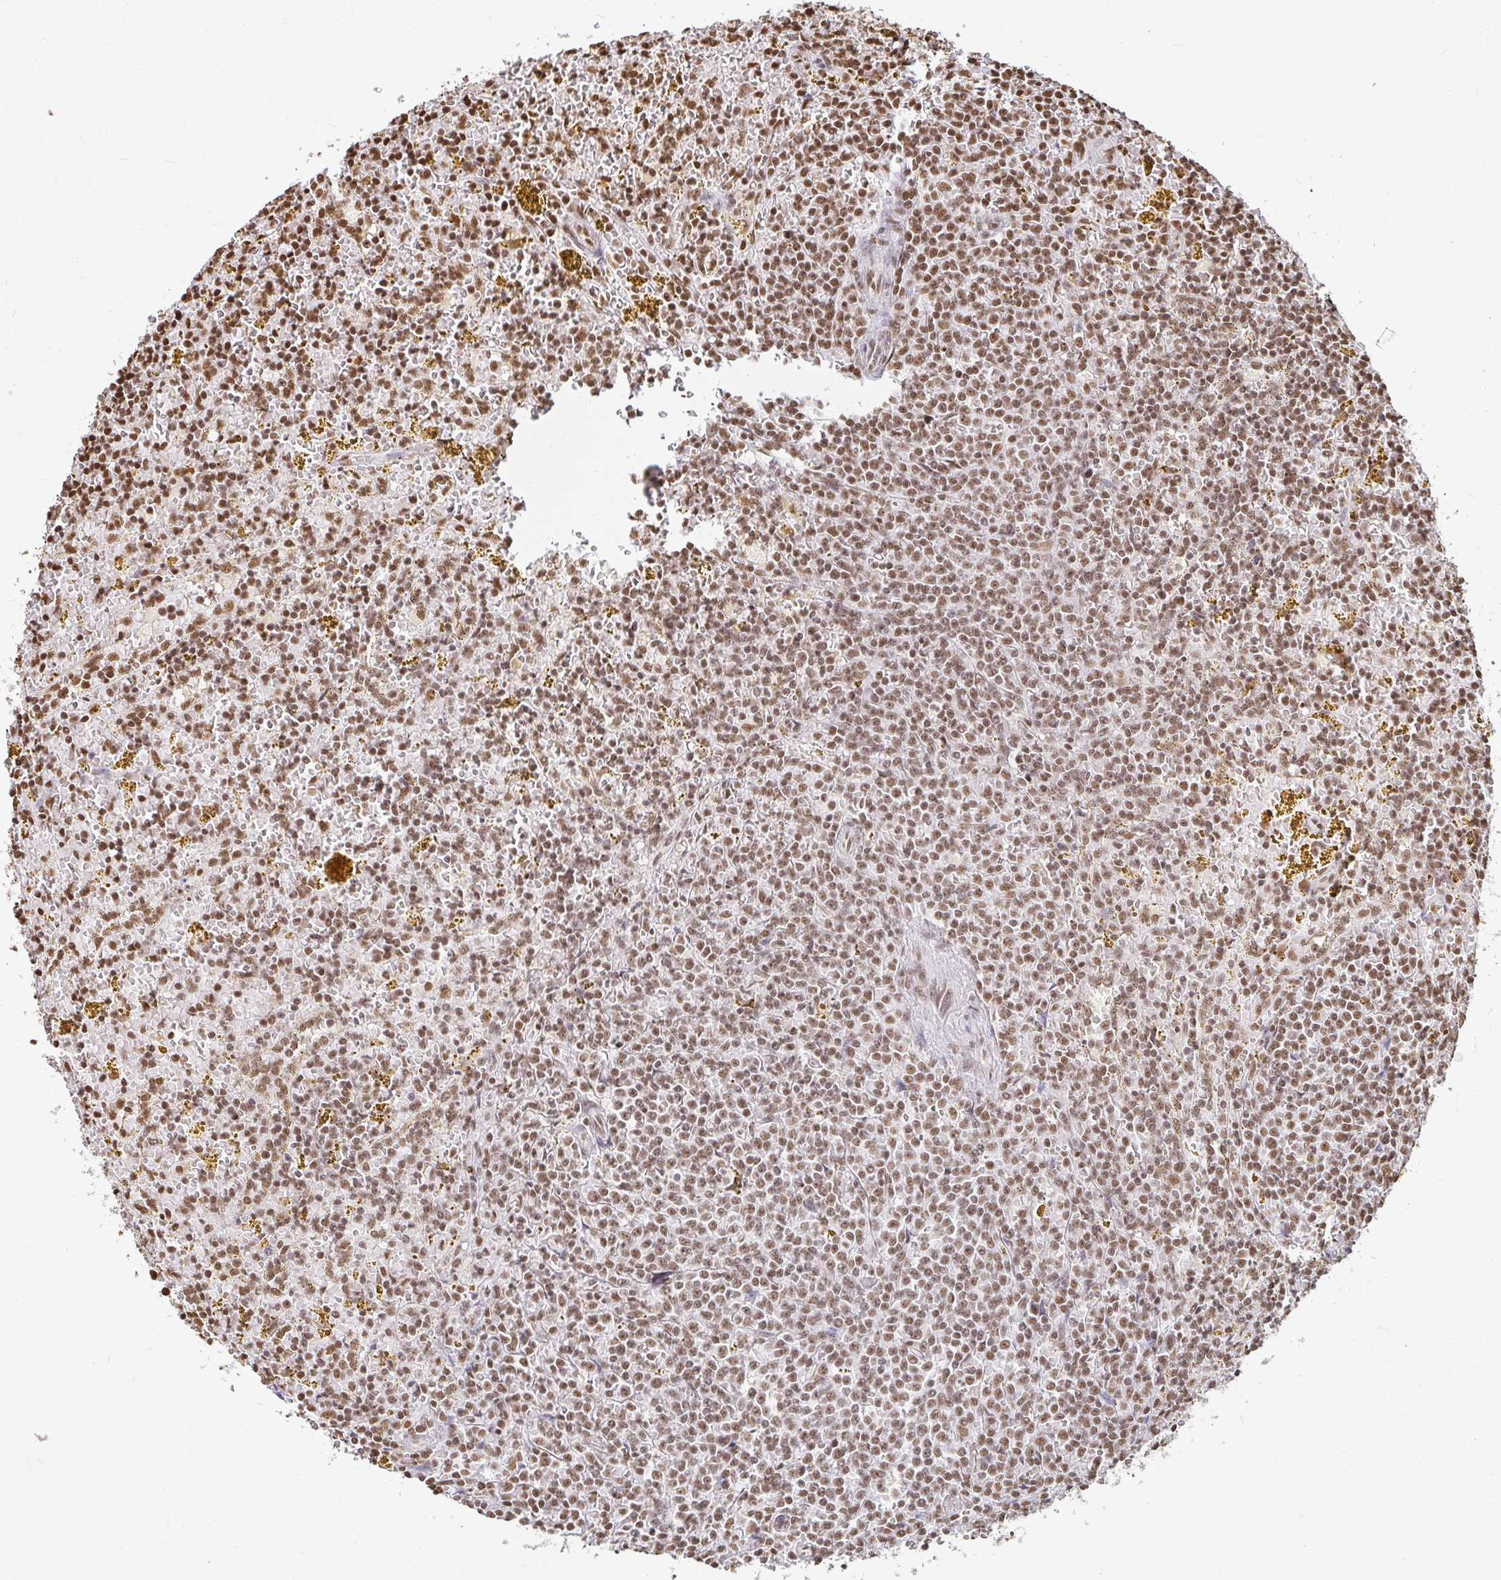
{"staining": {"intensity": "moderate", "quantity": ">75%", "location": "nuclear"}, "tissue": "lymphoma", "cell_type": "Tumor cells", "image_type": "cancer", "snomed": [{"axis": "morphology", "description": "Malignant lymphoma, non-Hodgkin's type, Low grade"}, {"axis": "topography", "description": "Spleen"}, {"axis": "topography", "description": "Lymph node"}], "caption": "A medium amount of moderate nuclear staining is identified in about >75% of tumor cells in malignant lymphoma, non-Hodgkin's type (low-grade) tissue.", "gene": "HNRNPU", "patient": {"sex": "female", "age": 66}}